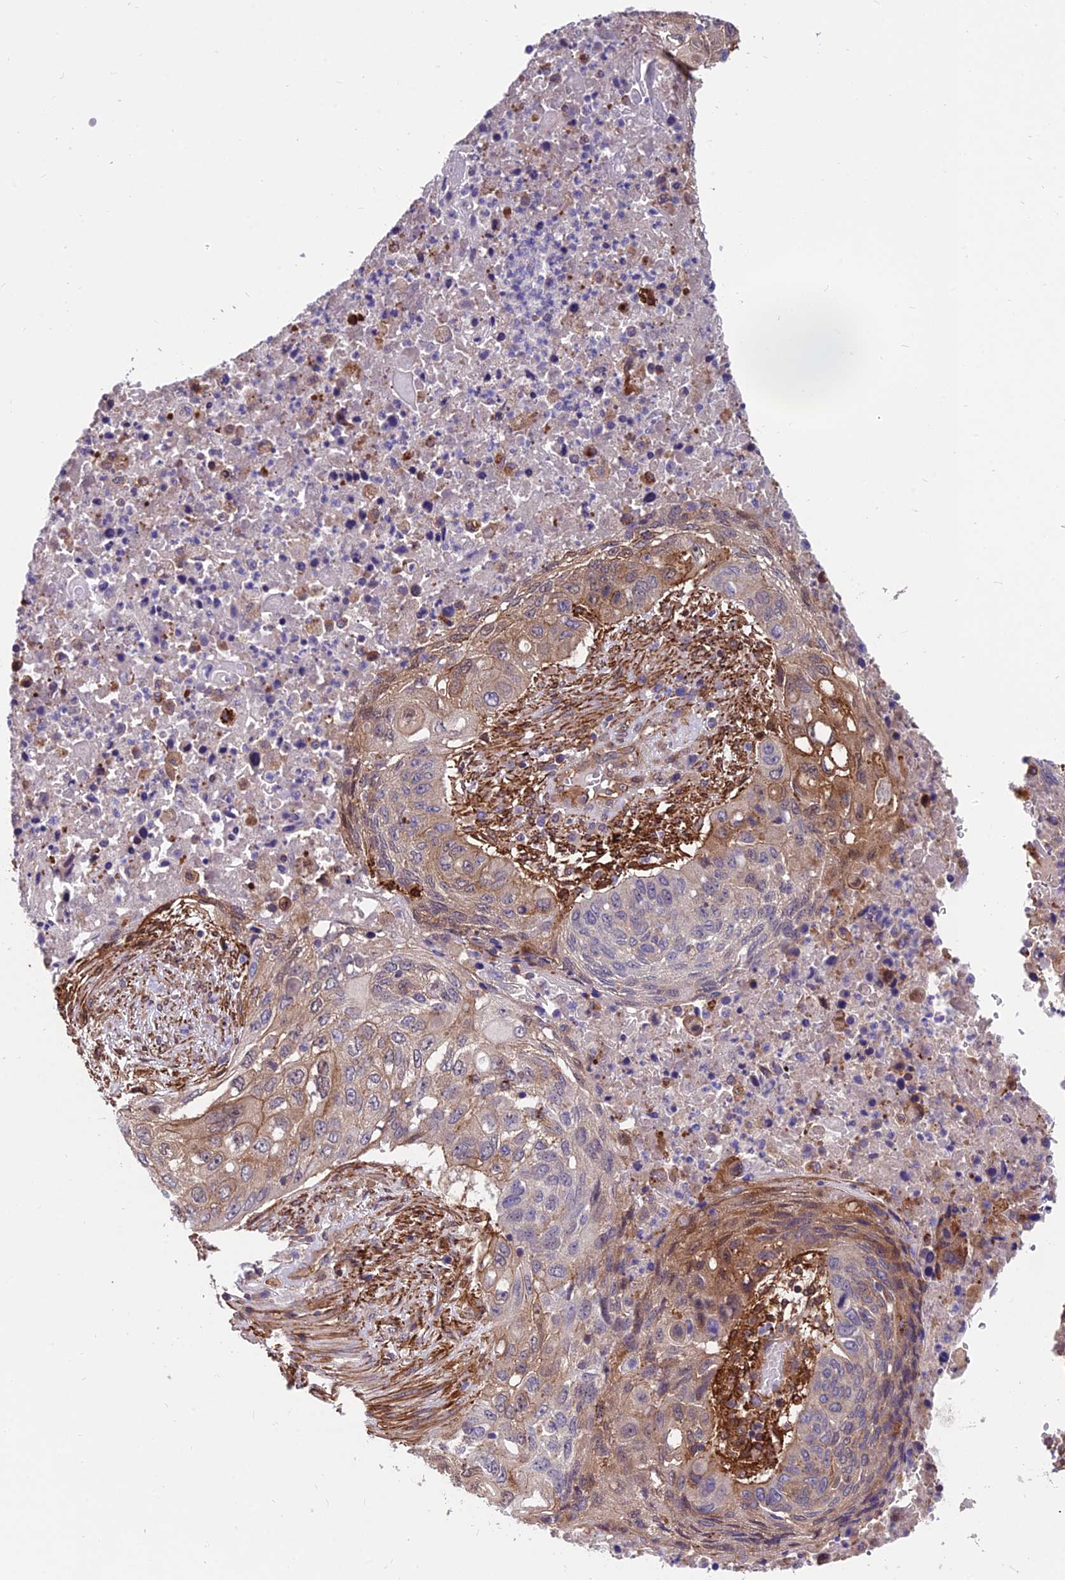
{"staining": {"intensity": "weak", "quantity": "25%-75%", "location": "cytoplasmic/membranous"}, "tissue": "lung cancer", "cell_type": "Tumor cells", "image_type": "cancer", "snomed": [{"axis": "morphology", "description": "Squamous cell carcinoma, NOS"}, {"axis": "topography", "description": "Lung"}], "caption": "Weak cytoplasmic/membranous expression for a protein is identified in approximately 25%-75% of tumor cells of lung cancer (squamous cell carcinoma) using immunohistochemistry.", "gene": "RTN4RL1", "patient": {"sex": "female", "age": 63}}